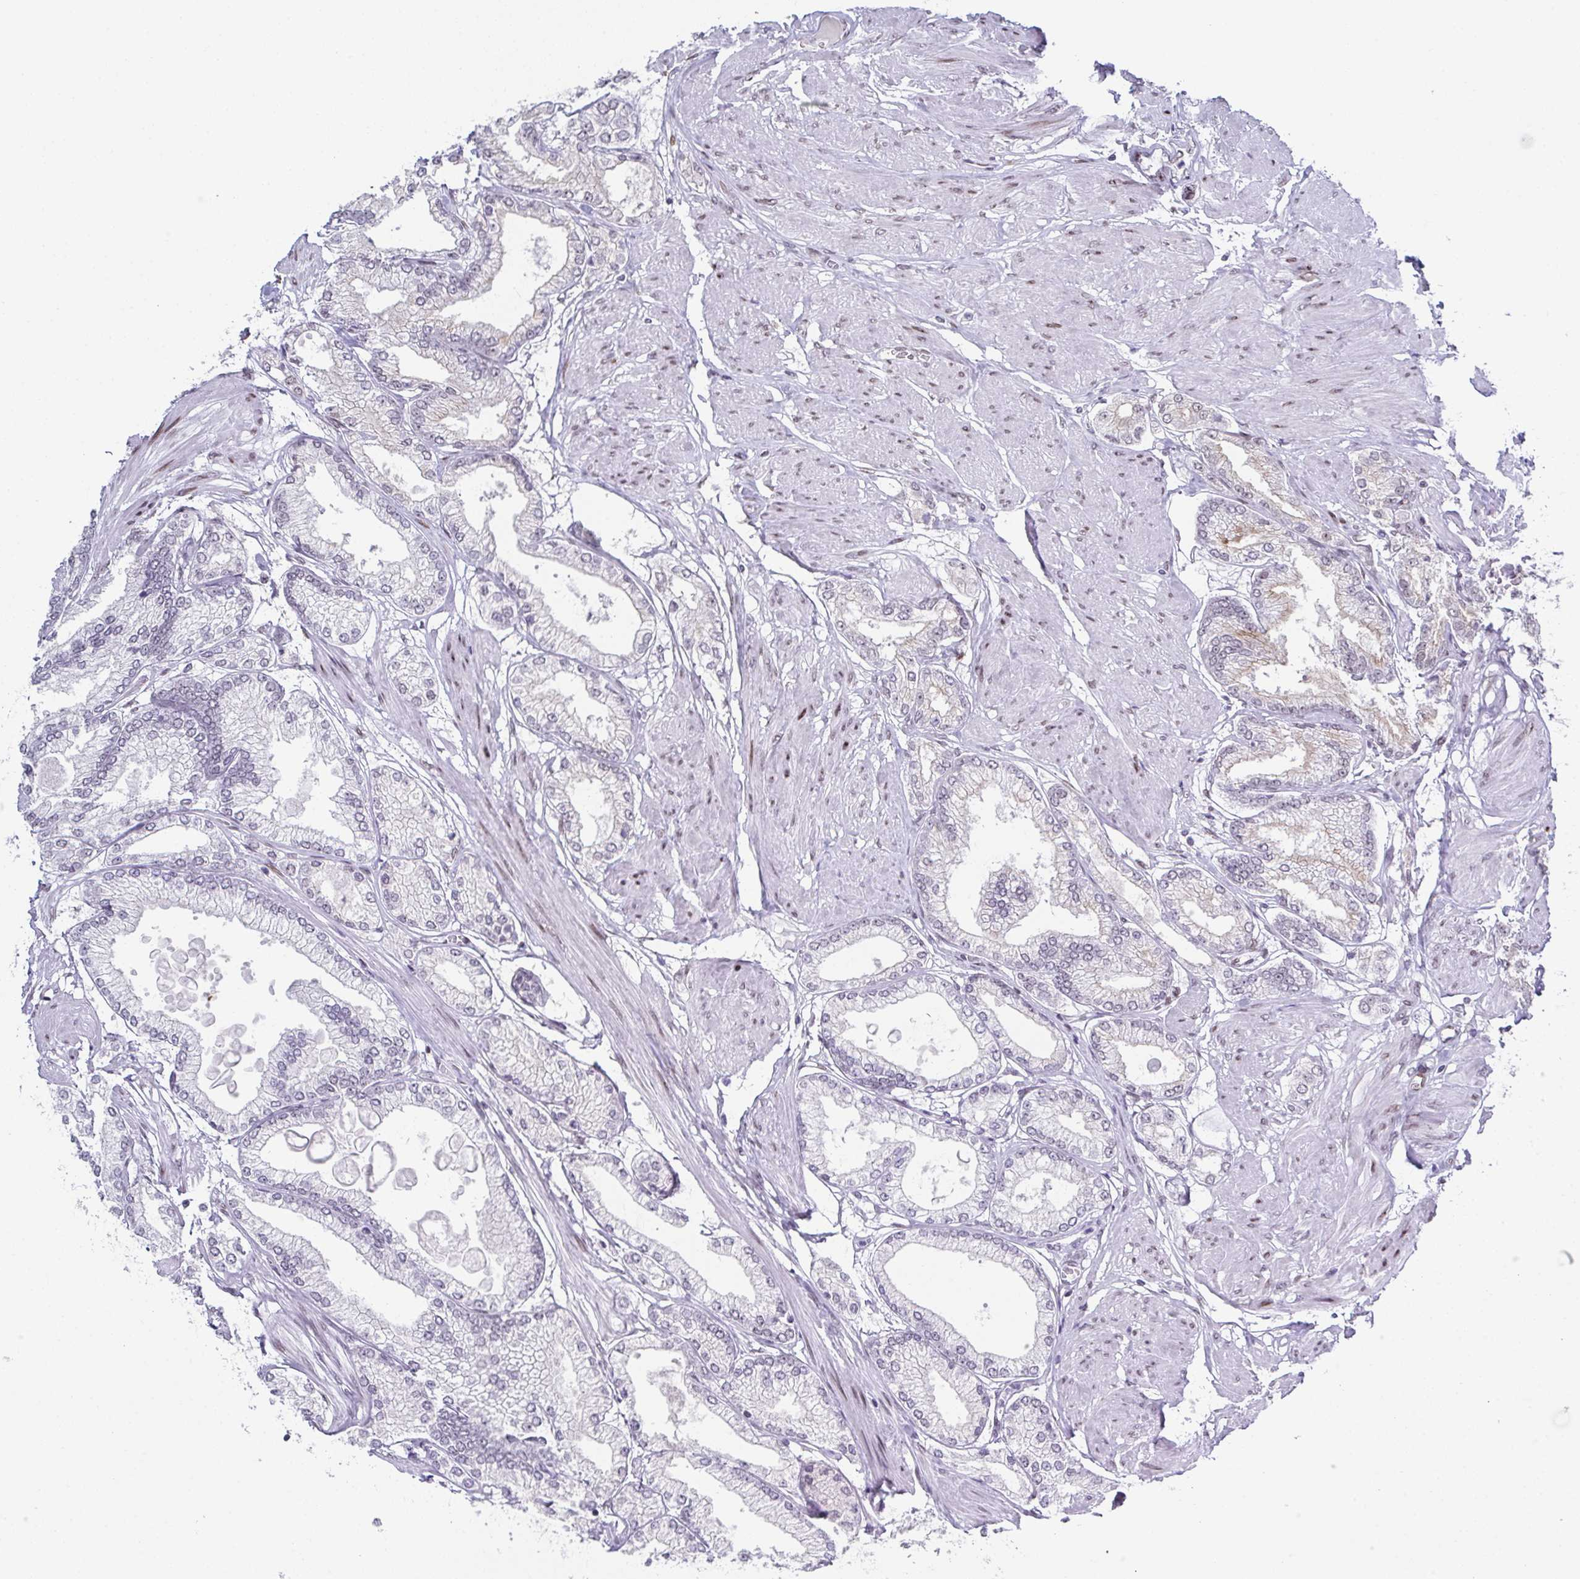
{"staining": {"intensity": "negative", "quantity": "none", "location": "none"}, "tissue": "prostate cancer", "cell_type": "Tumor cells", "image_type": "cancer", "snomed": [{"axis": "morphology", "description": "Adenocarcinoma, High grade"}, {"axis": "topography", "description": "Prostate"}], "caption": "This is an IHC micrograph of human prostate cancer. There is no expression in tumor cells.", "gene": "RB1", "patient": {"sex": "male", "age": 68}}